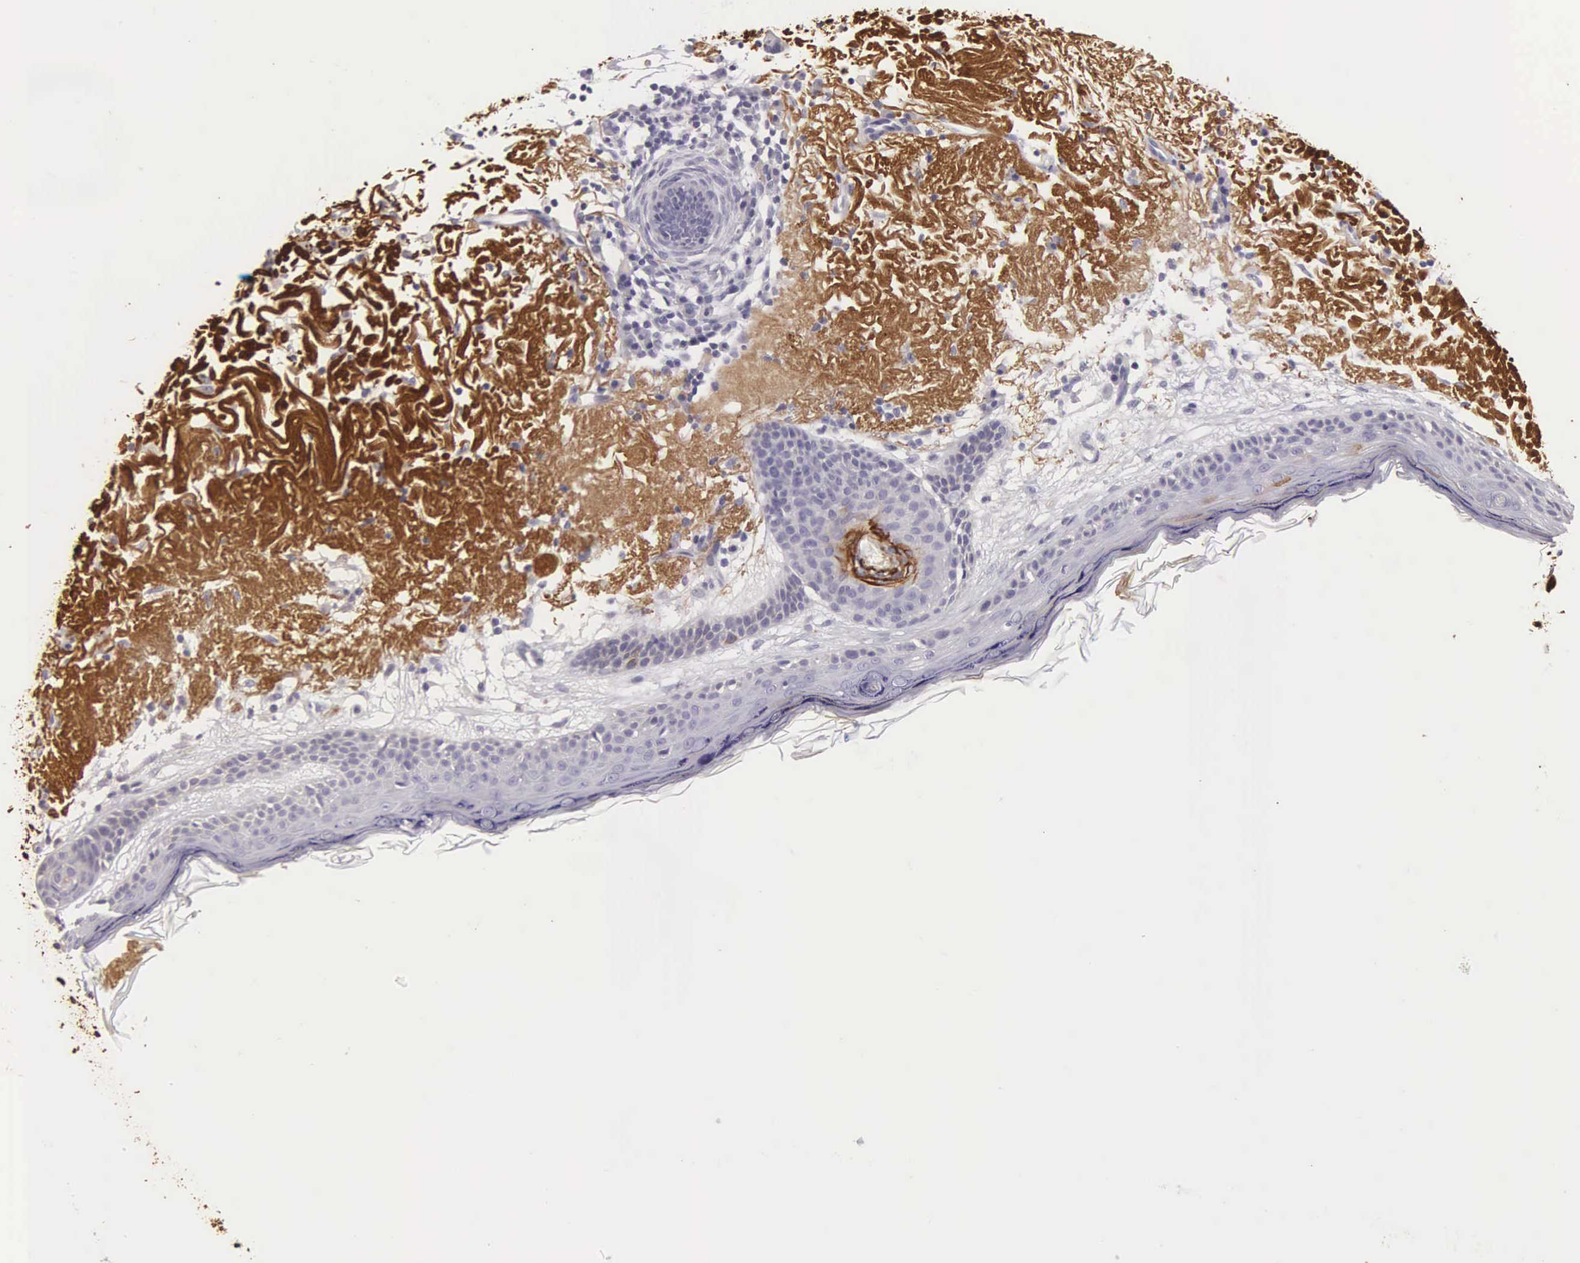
{"staining": {"intensity": "negative", "quantity": "none", "location": "none"}, "tissue": "skin", "cell_type": "Fibroblasts", "image_type": "normal", "snomed": [{"axis": "morphology", "description": "Normal tissue, NOS"}, {"axis": "topography", "description": "Skin"}], "caption": "Skin was stained to show a protein in brown. There is no significant expression in fibroblasts. Brightfield microscopy of immunohistochemistry (IHC) stained with DAB (3,3'-diaminobenzidine) (brown) and hematoxylin (blue), captured at high magnification.", "gene": "CLU", "patient": {"sex": "female", "age": 90}}